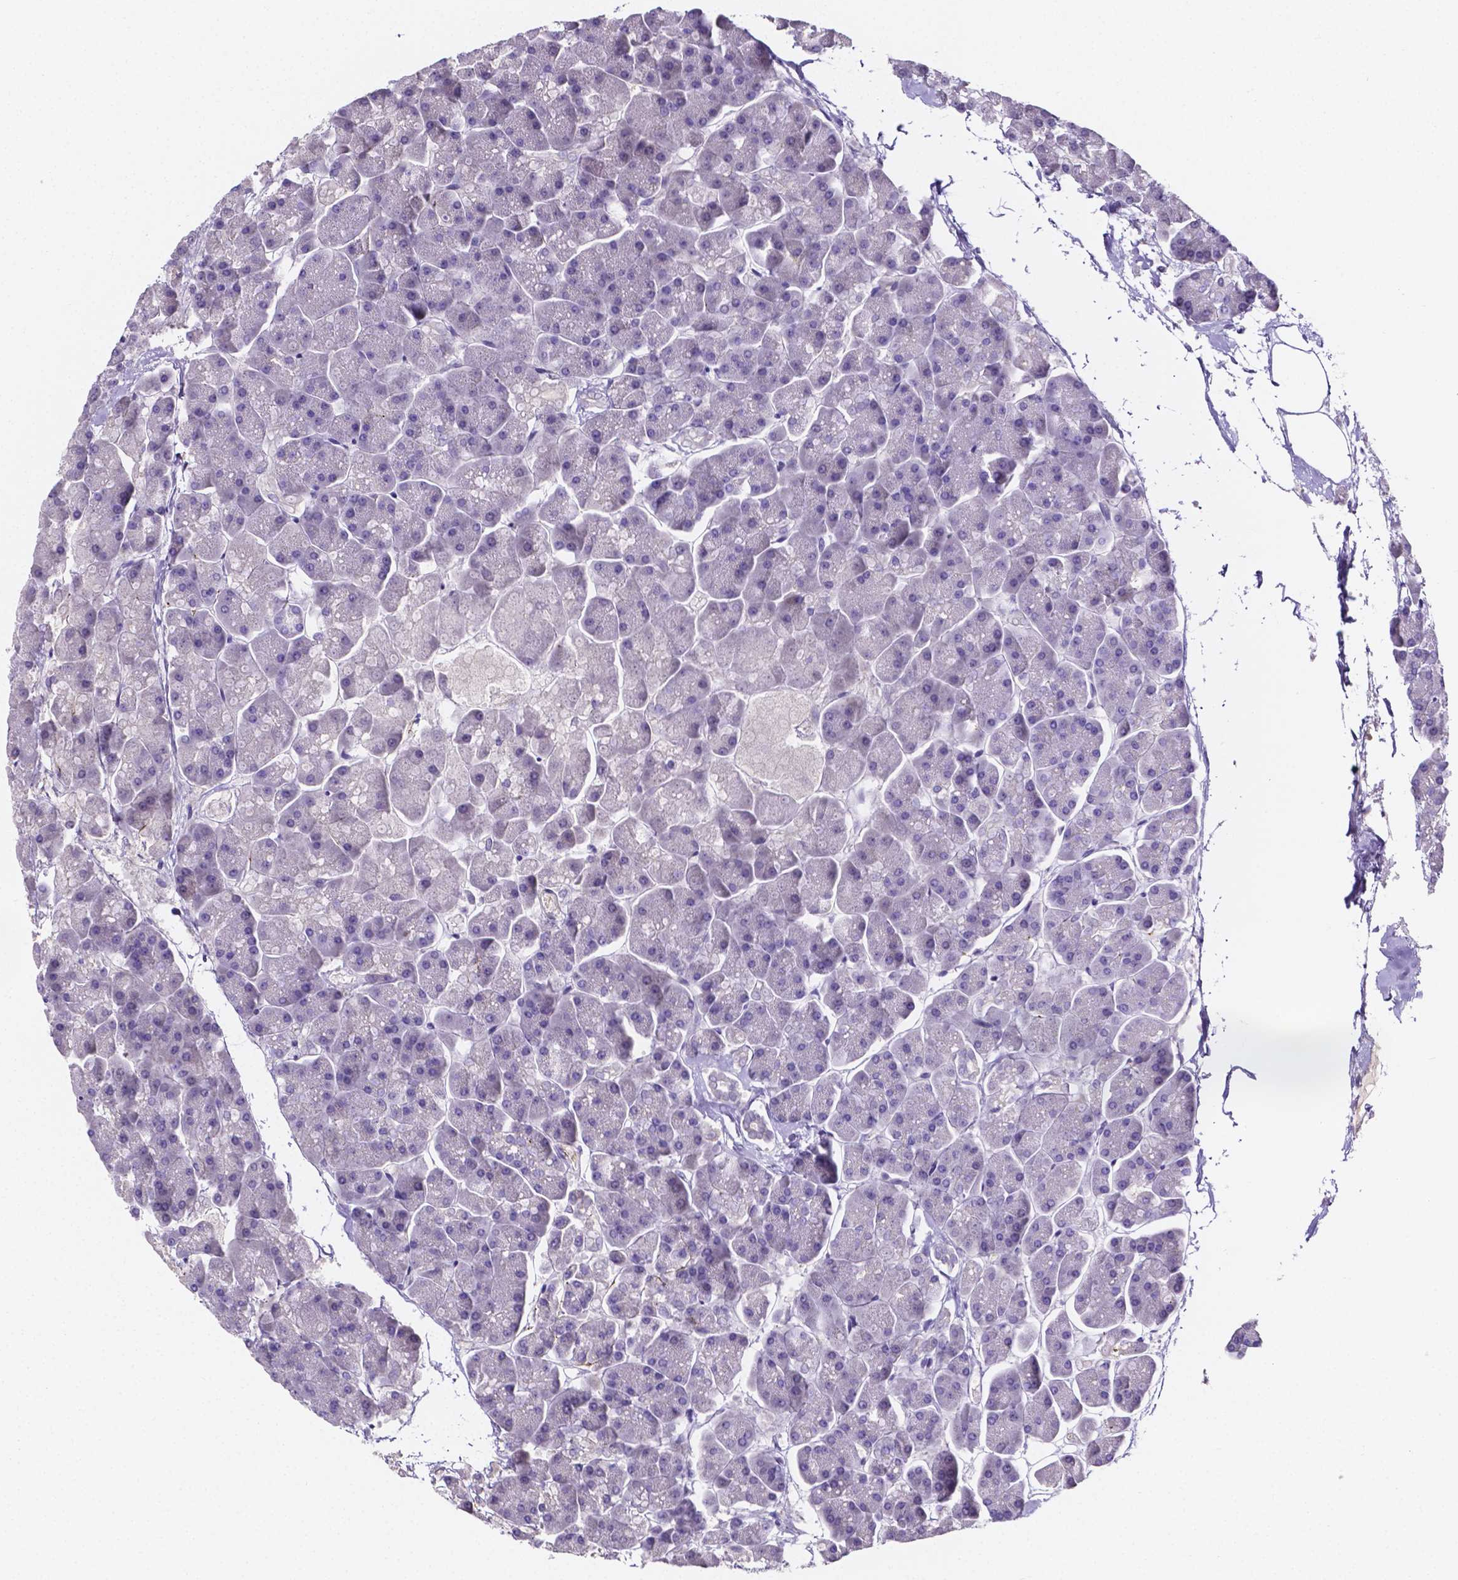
{"staining": {"intensity": "negative", "quantity": "none", "location": "none"}, "tissue": "pancreas", "cell_type": "Exocrine glandular cells", "image_type": "normal", "snomed": [{"axis": "morphology", "description": "Normal tissue, NOS"}, {"axis": "topography", "description": "Pancreas"}, {"axis": "topography", "description": "Peripheral nerve tissue"}], "caption": "Histopathology image shows no significant protein positivity in exocrine glandular cells of unremarkable pancreas. (DAB IHC with hematoxylin counter stain).", "gene": "NRGN", "patient": {"sex": "male", "age": 54}}